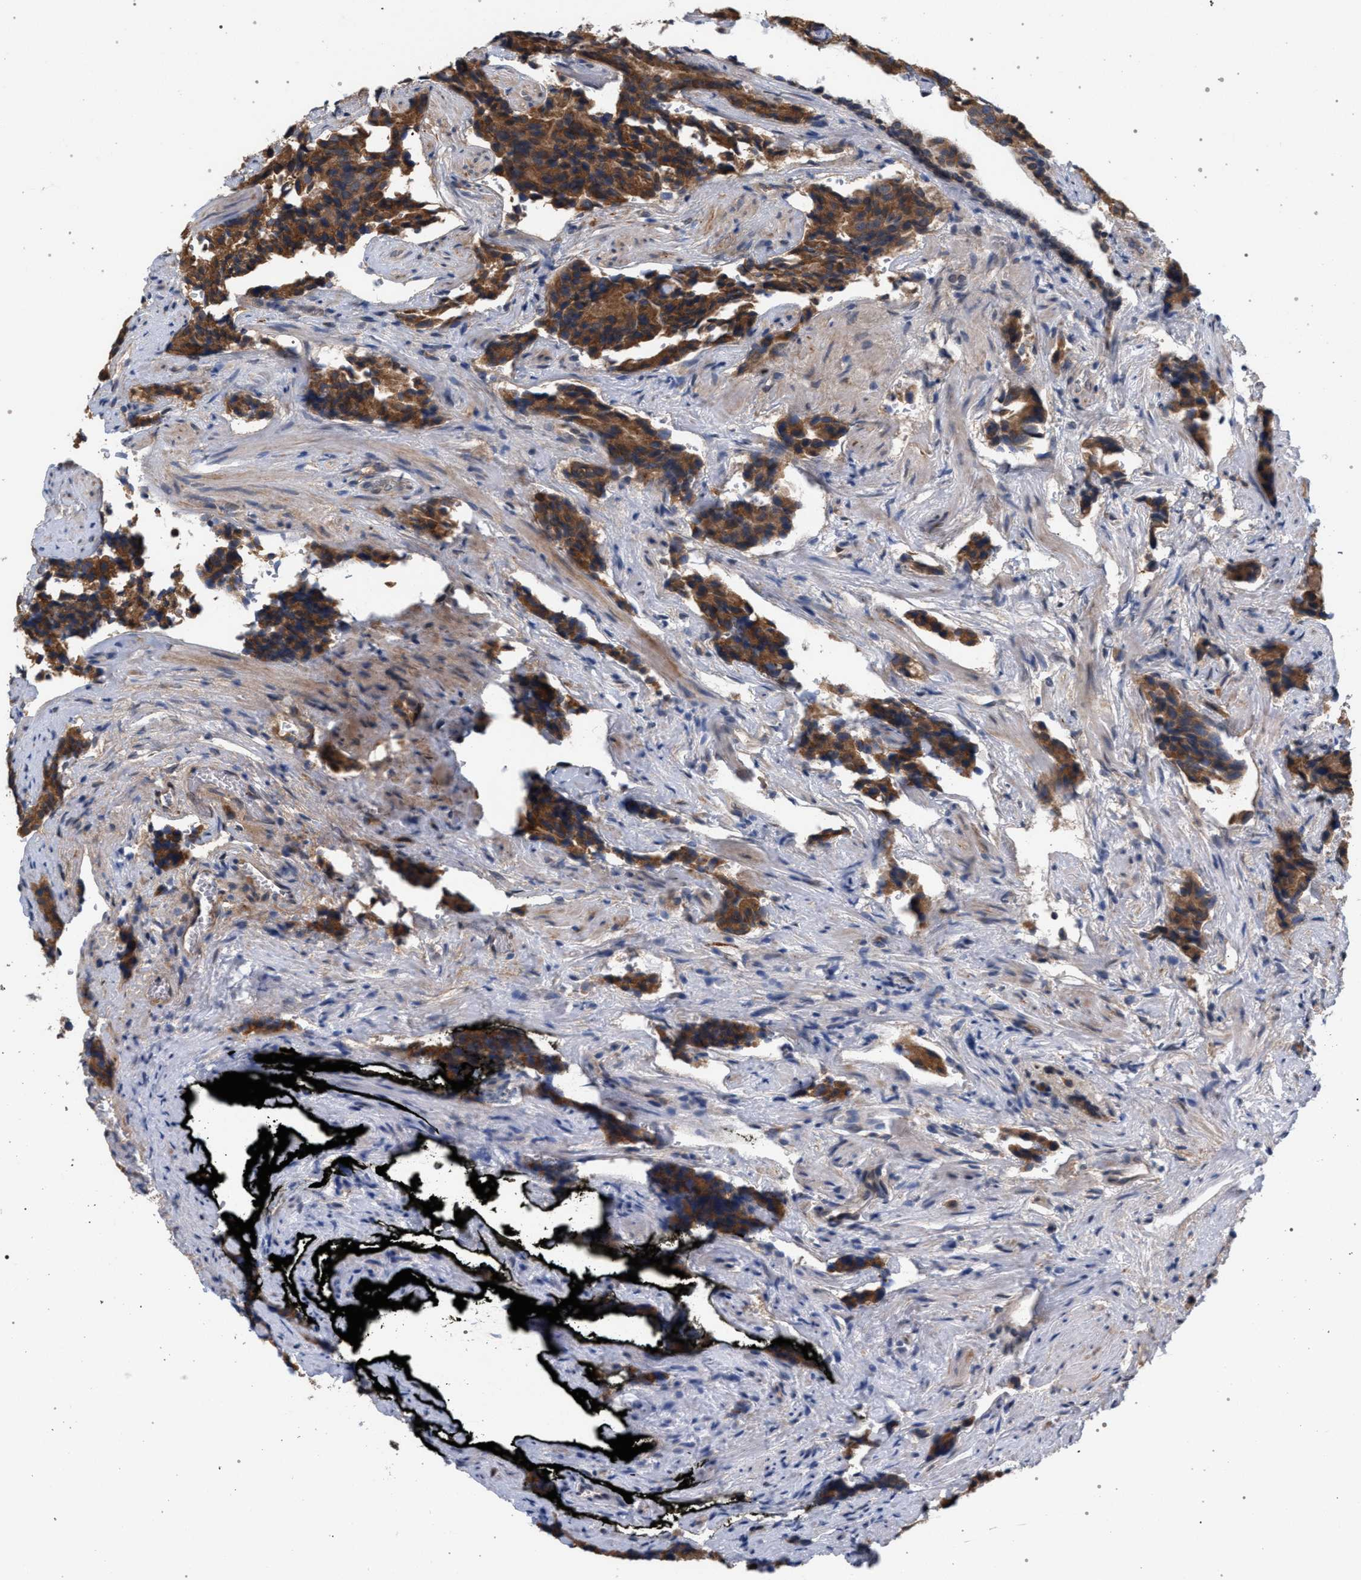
{"staining": {"intensity": "moderate", "quantity": ">75%", "location": "cytoplasmic/membranous"}, "tissue": "prostate cancer", "cell_type": "Tumor cells", "image_type": "cancer", "snomed": [{"axis": "morphology", "description": "Adenocarcinoma, High grade"}, {"axis": "topography", "description": "Prostate"}], "caption": "The photomicrograph displays staining of prostate adenocarcinoma (high-grade), revealing moderate cytoplasmic/membranous protein staining (brown color) within tumor cells.", "gene": "ARPC5L", "patient": {"sex": "male", "age": 58}}